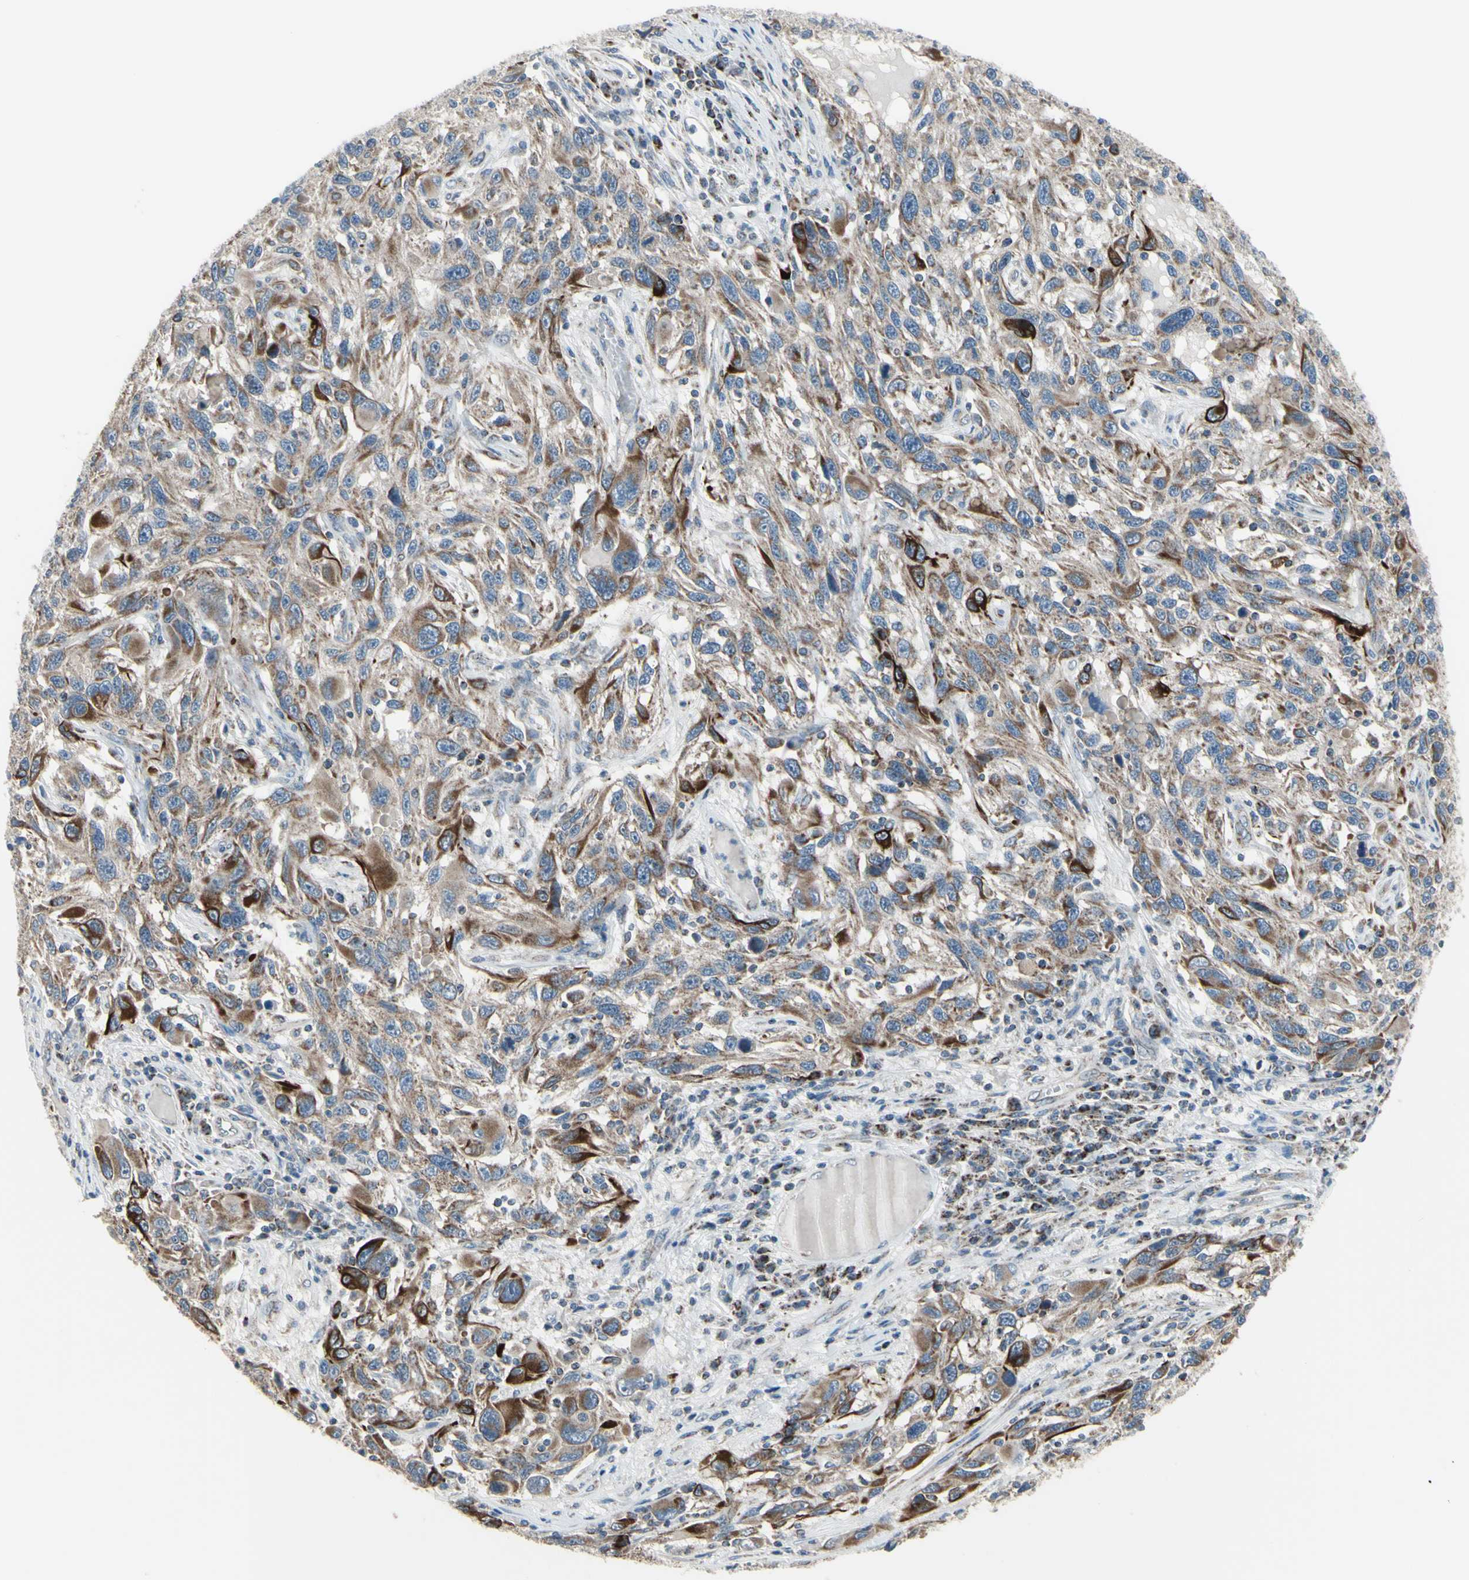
{"staining": {"intensity": "weak", "quantity": "25%-75%", "location": "cytoplasmic/membranous"}, "tissue": "melanoma", "cell_type": "Tumor cells", "image_type": "cancer", "snomed": [{"axis": "morphology", "description": "Malignant melanoma, NOS"}, {"axis": "topography", "description": "Skin"}], "caption": "This is a micrograph of IHC staining of malignant melanoma, which shows weak positivity in the cytoplasmic/membranous of tumor cells.", "gene": "FAM171B", "patient": {"sex": "male", "age": 53}}